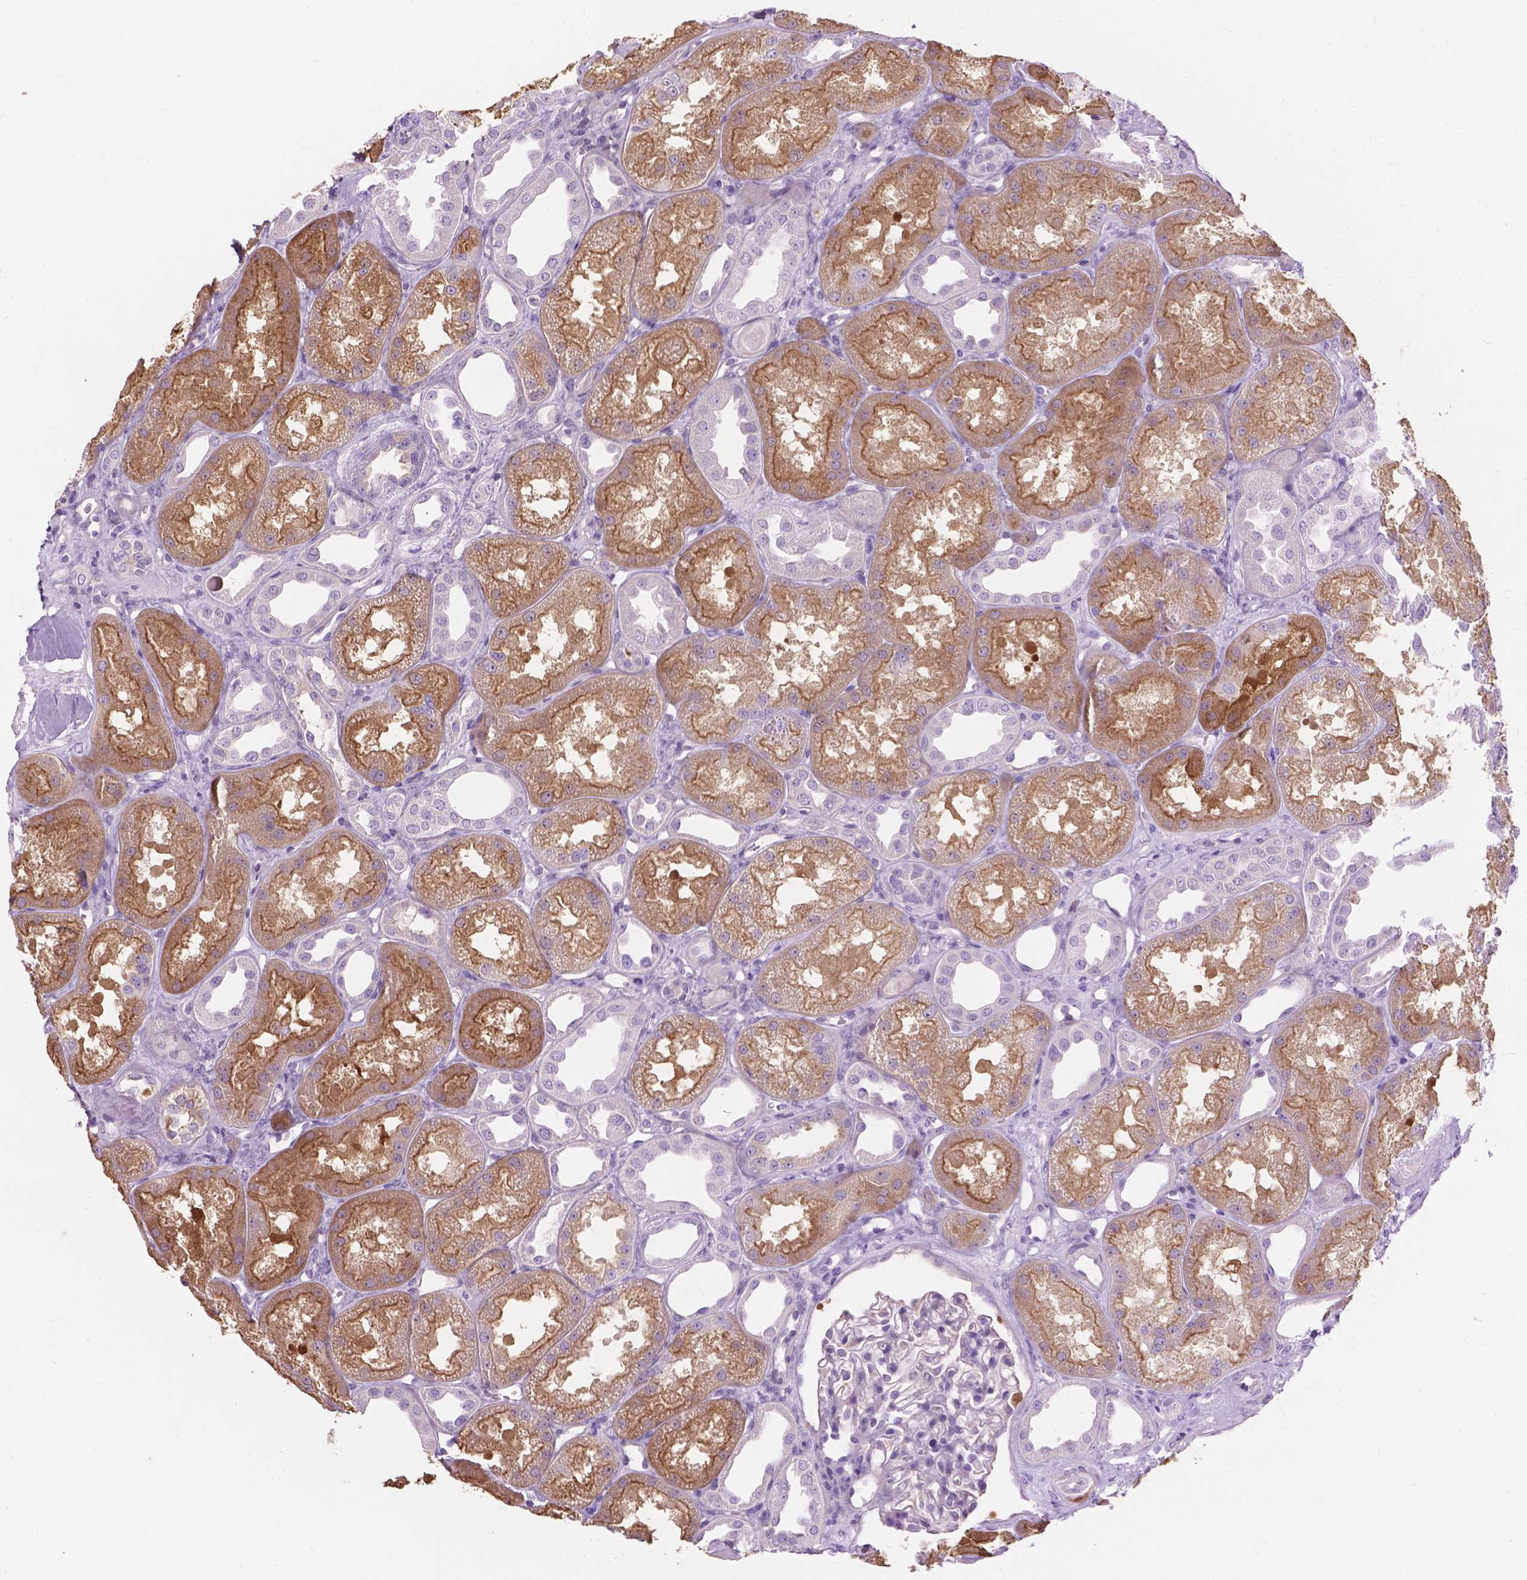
{"staining": {"intensity": "negative", "quantity": "none", "location": "none"}, "tissue": "kidney", "cell_type": "Cells in glomeruli", "image_type": "normal", "snomed": [{"axis": "morphology", "description": "Normal tissue, NOS"}, {"axis": "topography", "description": "Kidney"}], "caption": "The histopathology image exhibits no staining of cells in glomeruli in unremarkable kidney. (Immunohistochemistry, brightfield microscopy, high magnification).", "gene": "NOXO1", "patient": {"sex": "male", "age": 61}}